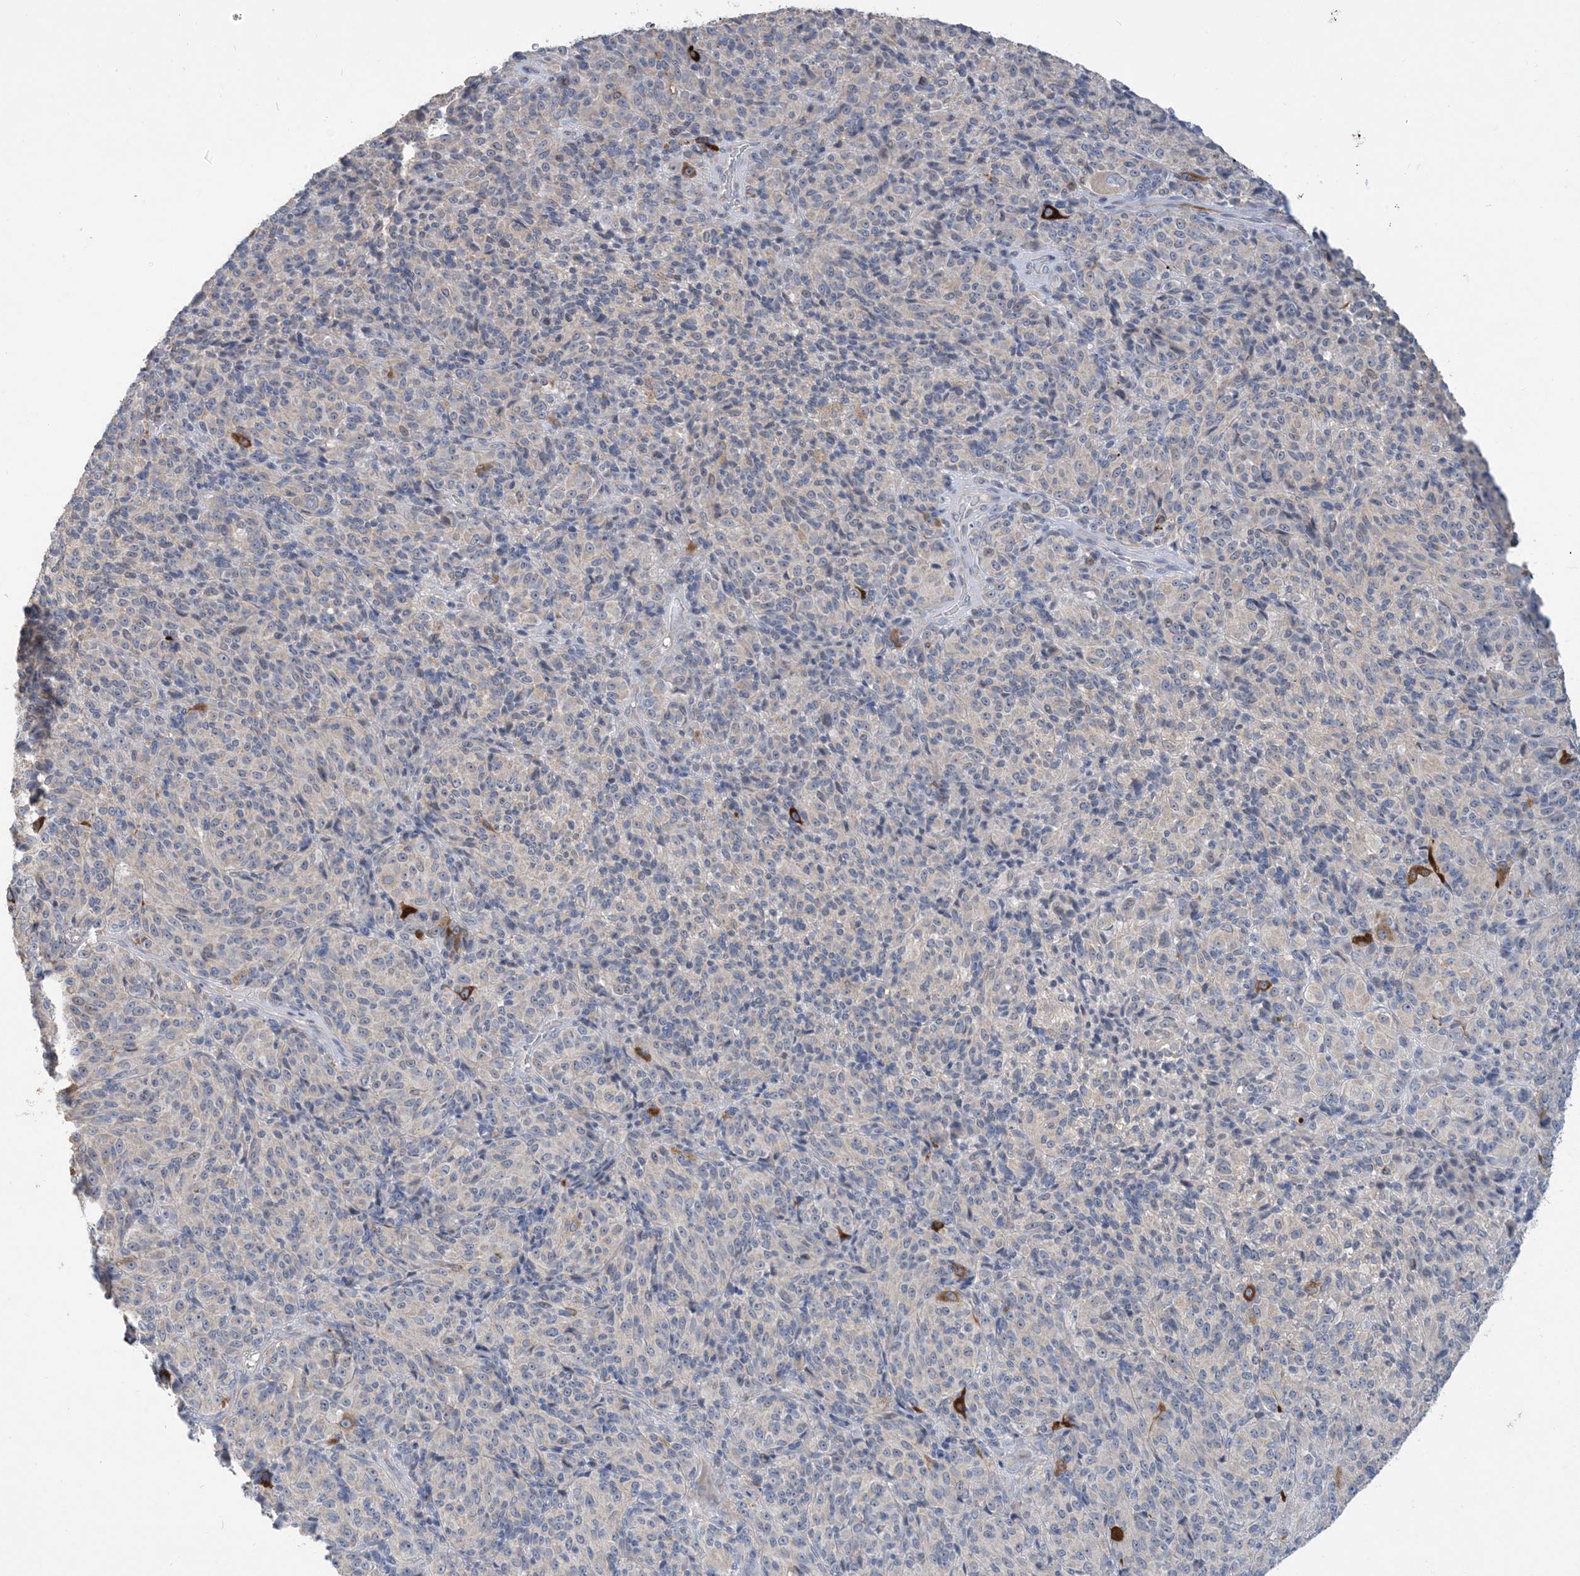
{"staining": {"intensity": "negative", "quantity": "none", "location": "none"}, "tissue": "melanoma", "cell_type": "Tumor cells", "image_type": "cancer", "snomed": [{"axis": "morphology", "description": "Malignant melanoma, Metastatic site"}, {"axis": "topography", "description": "Brain"}], "caption": "An immunohistochemistry histopathology image of malignant melanoma (metastatic site) is shown. There is no staining in tumor cells of malignant melanoma (metastatic site).", "gene": "AOC1", "patient": {"sex": "female", "age": 56}}